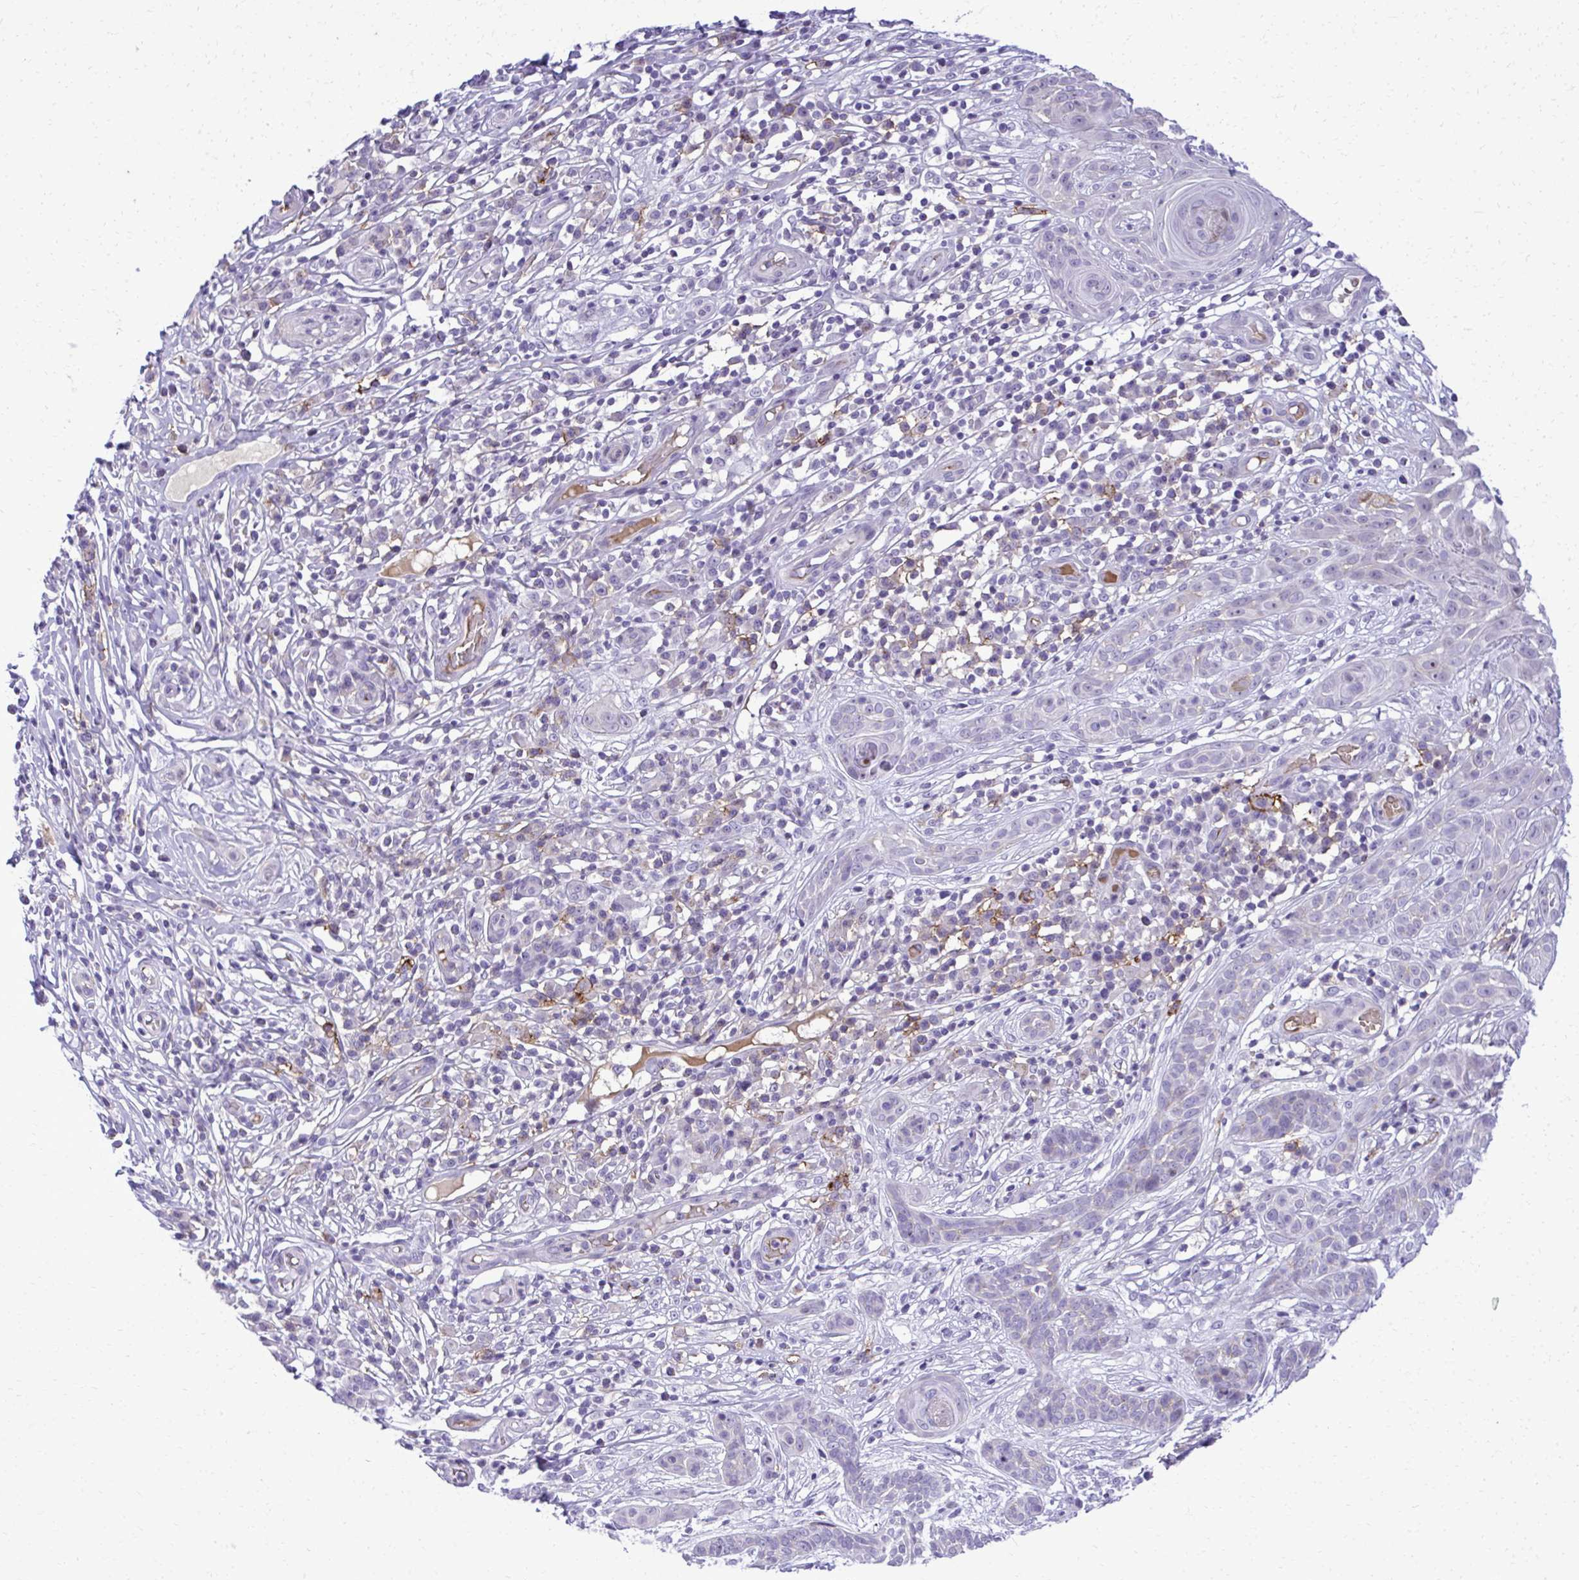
{"staining": {"intensity": "negative", "quantity": "none", "location": "none"}, "tissue": "skin cancer", "cell_type": "Tumor cells", "image_type": "cancer", "snomed": [{"axis": "morphology", "description": "Basal cell carcinoma"}, {"axis": "topography", "description": "Skin"}, {"axis": "topography", "description": "Skin, foot"}], "caption": "High power microscopy photomicrograph of an IHC histopathology image of skin cancer (basal cell carcinoma), revealing no significant expression in tumor cells.", "gene": "PITPNM3", "patient": {"sex": "female", "age": 86}}